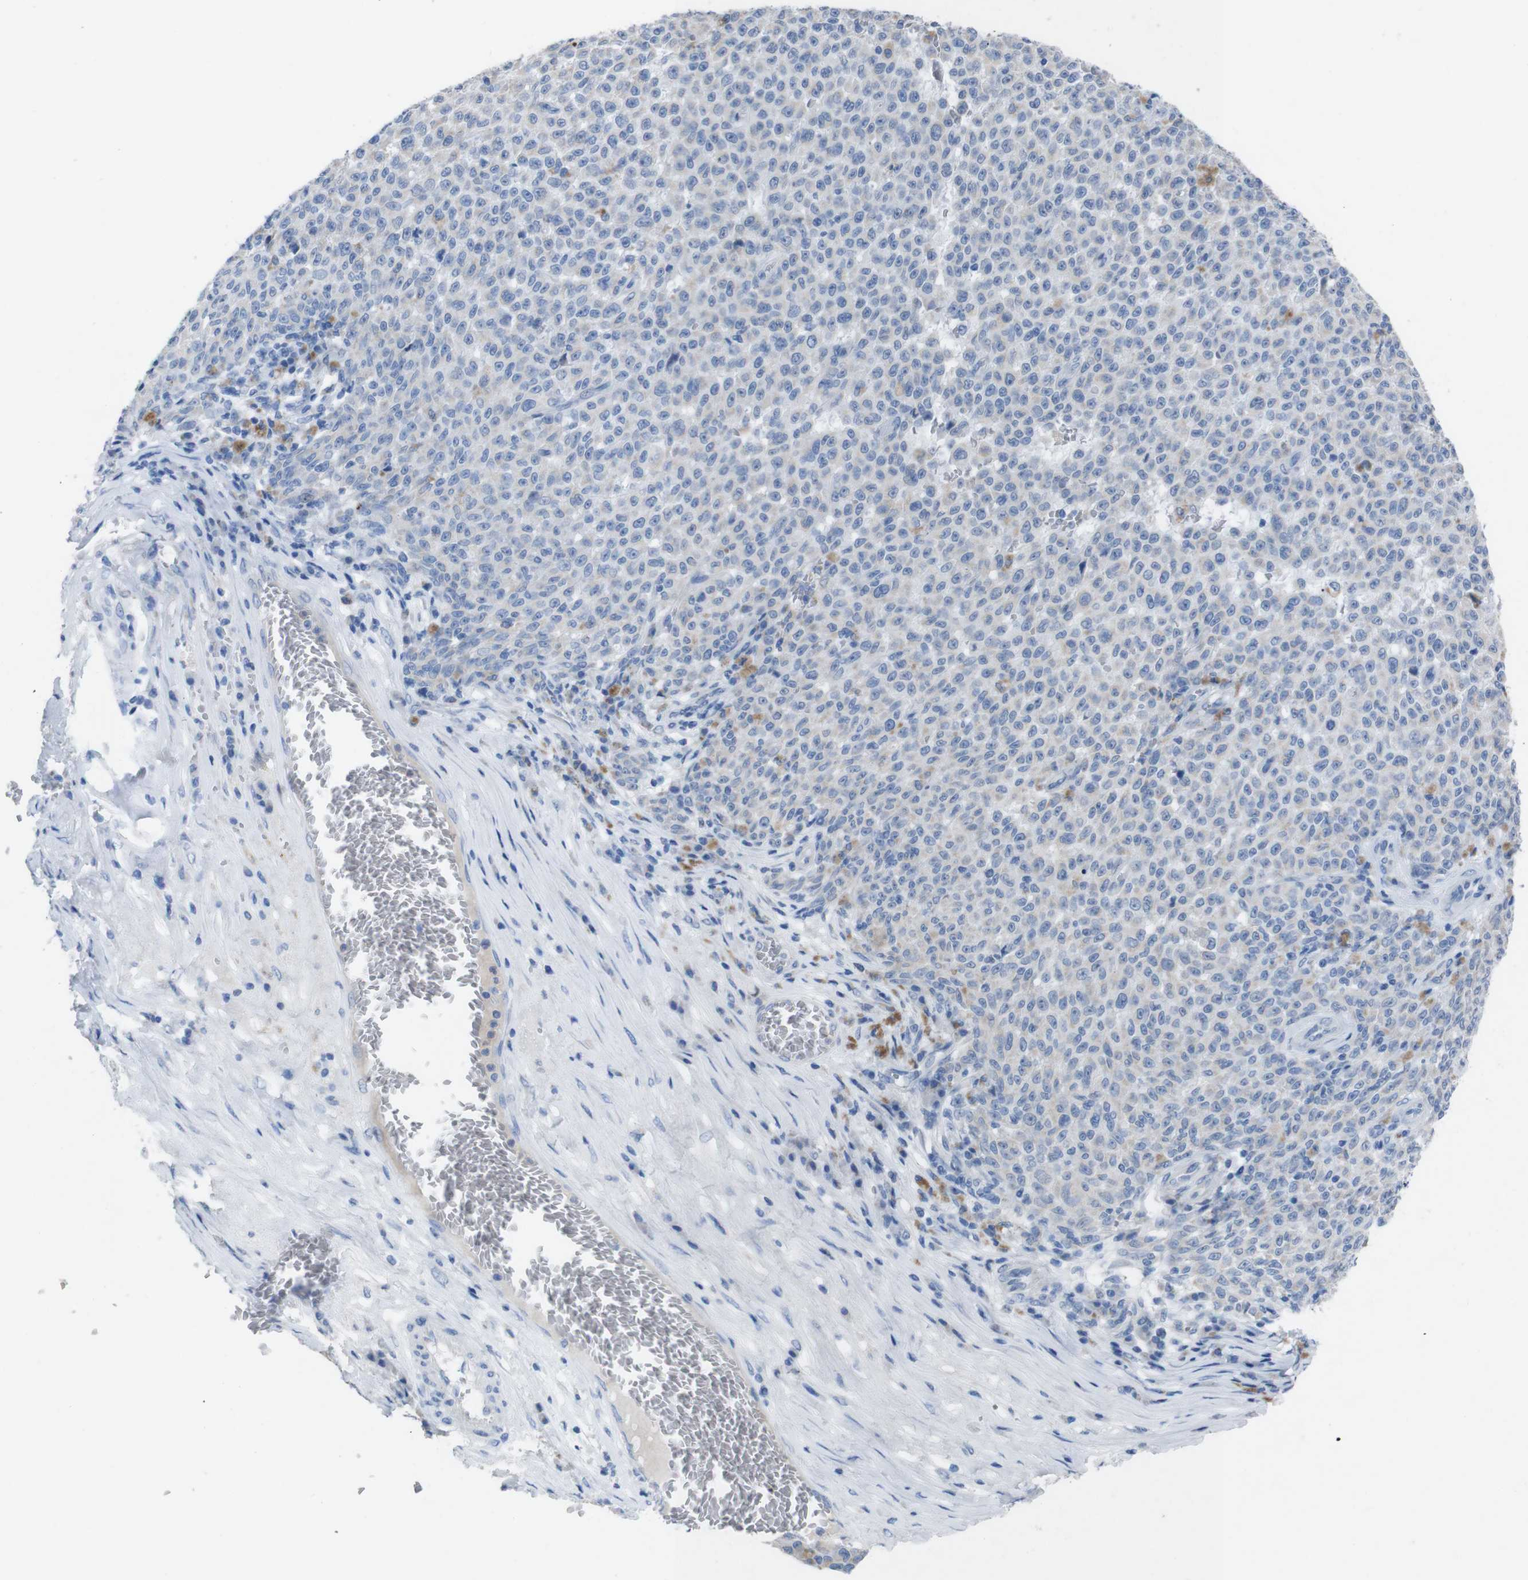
{"staining": {"intensity": "negative", "quantity": "none", "location": "none"}, "tissue": "melanoma", "cell_type": "Tumor cells", "image_type": "cancer", "snomed": [{"axis": "morphology", "description": "Malignant melanoma, NOS"}, {"axis": "topography", "description": "Skin"}], "caption": "Immunohistochemistry of human malignant melanoma exhibits no expression in tumor cells.", "gene": "GJB2", "patient": {"sex": "female", "age": 82}}